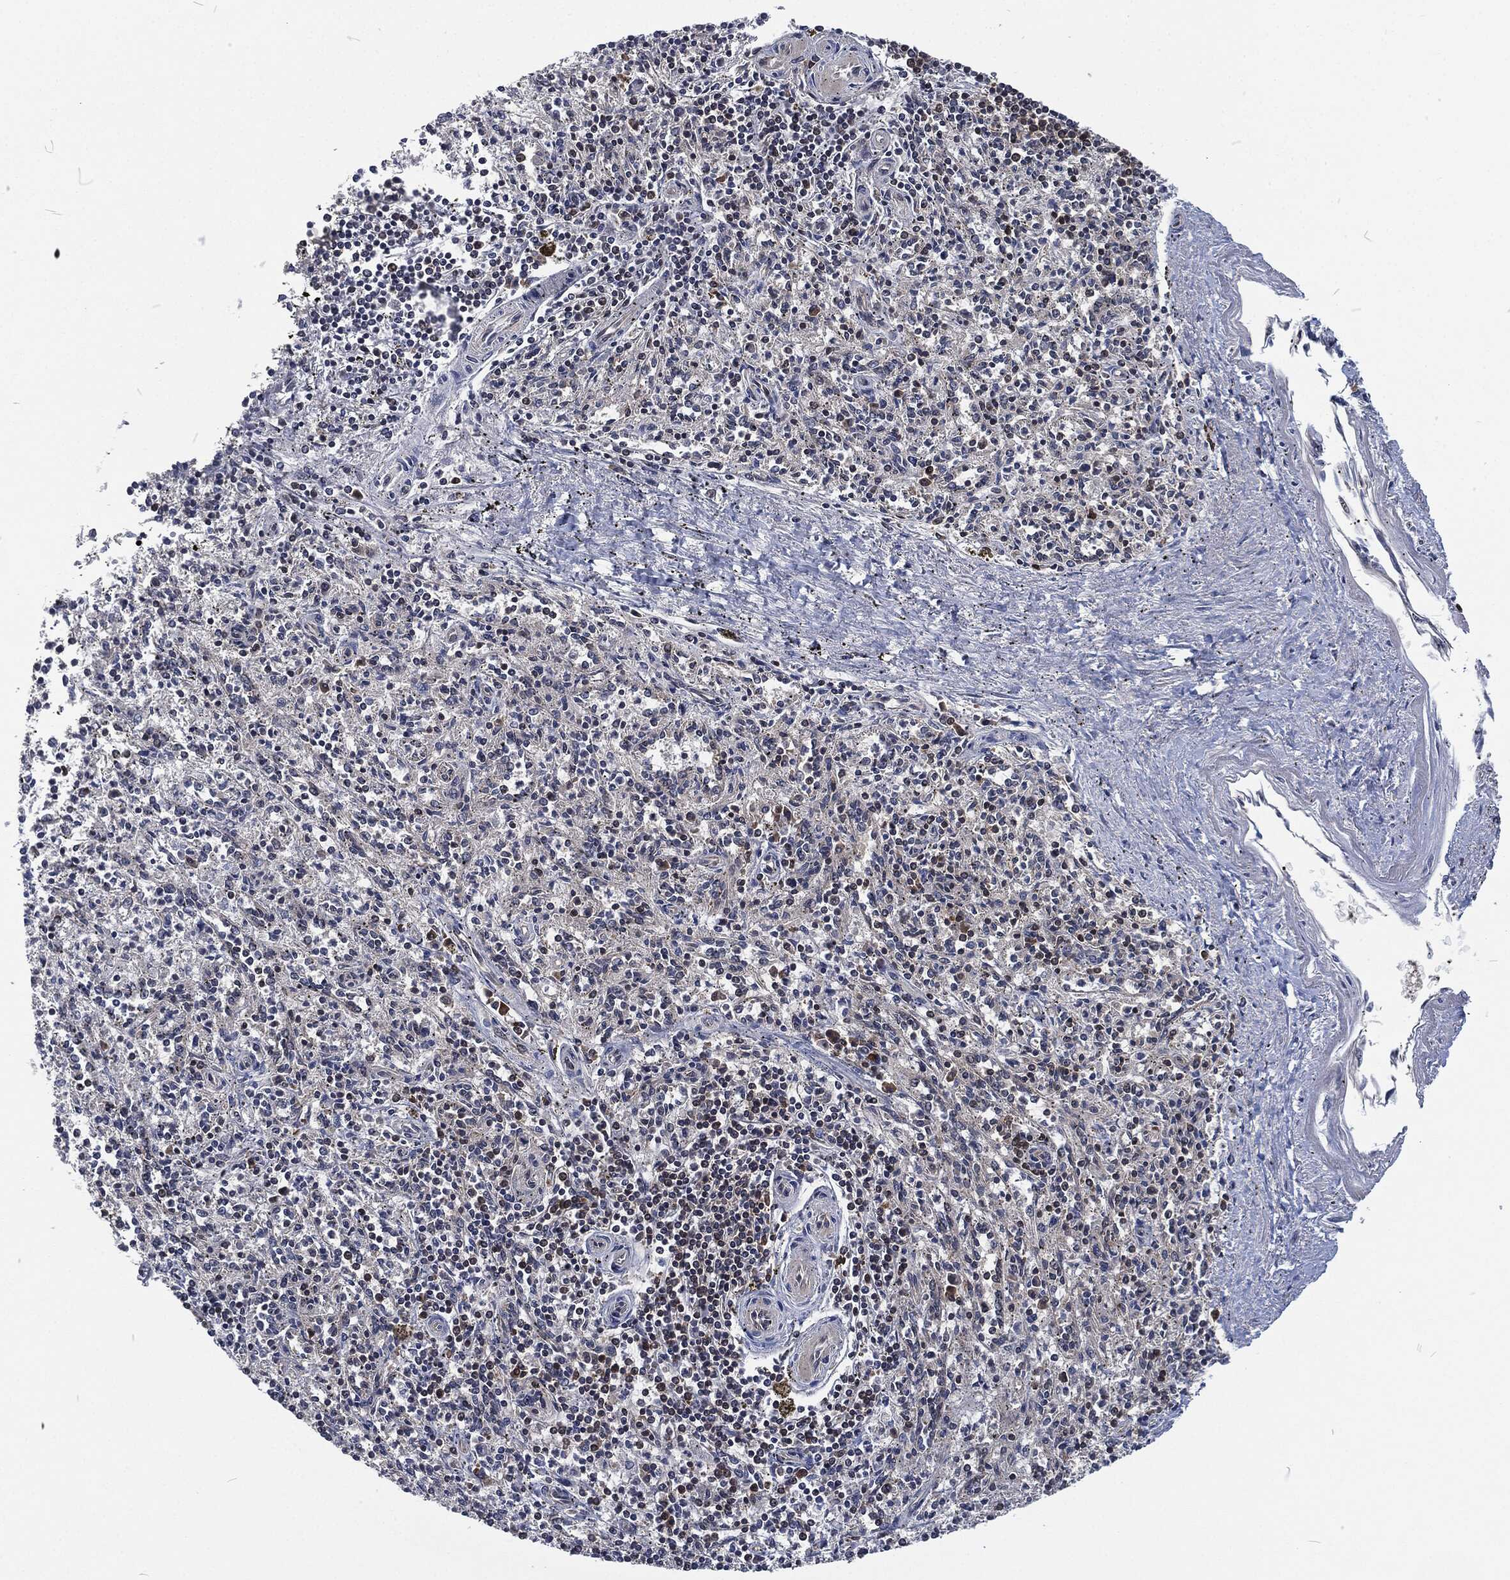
{"staining": {"intensity": "strong", "quantity": "<25%", "location": "nuclear"}, "tissue": "spleen", "cell_type": "Cells in red pulp", "image_type": "normal", "snomed": [{"axis": "morphology", "description": "Normal tissue, NOS"}, {"axis": "topography", "description": "Spleen"}], "caption": "Spleen stained with DAB immunohistochemistry exhibits medium levels of strong nuclear staining in approximately <25% of cells in red pulp.", "gene": "DCPS", "patient": {"sex": "male", "age": 69}}